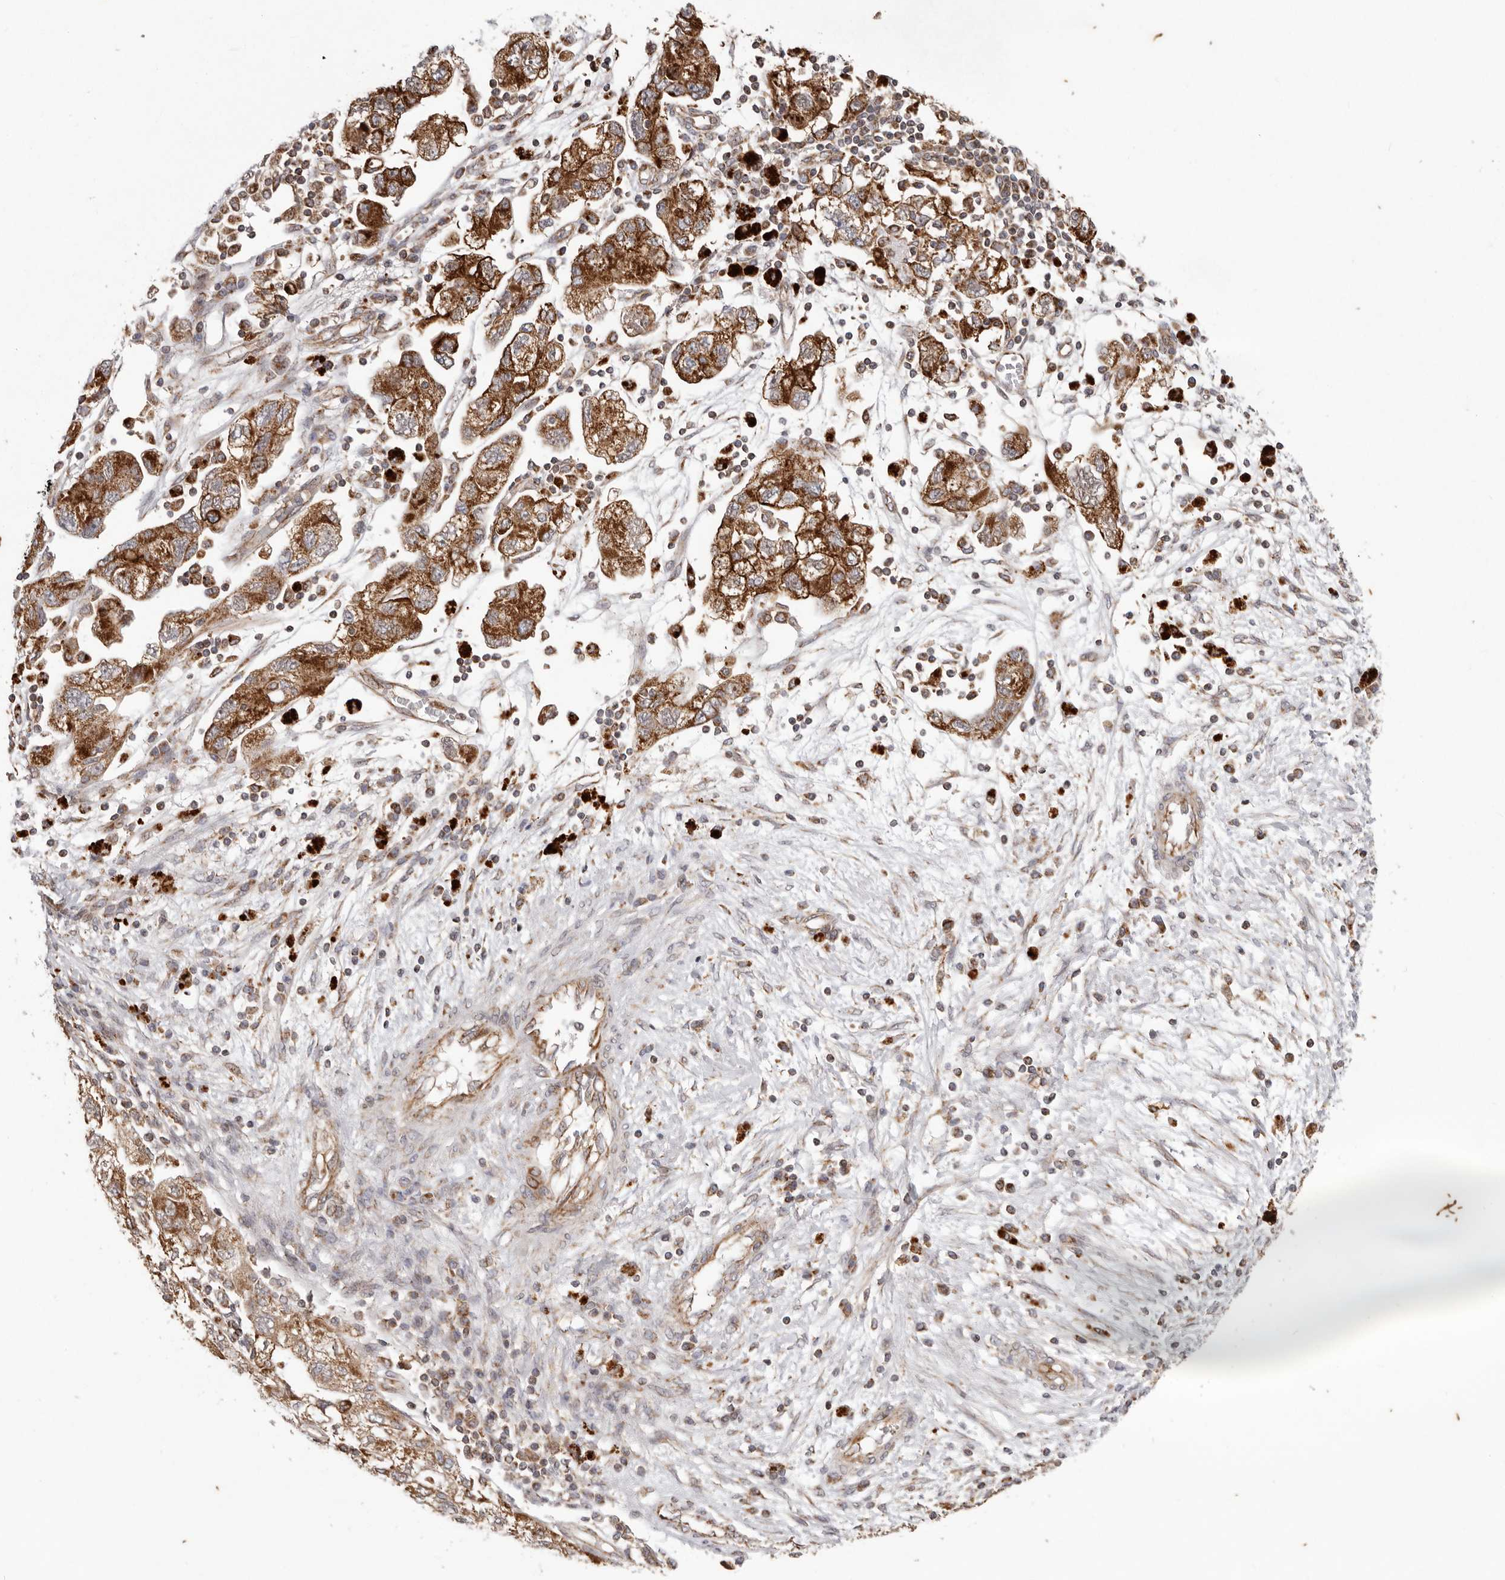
{"staining": {"intensity": "strong", "quantity": ">75%", "location": "cytoplasmic/membranous"}, "tissue": "ovarian cancer", "cell_type": "Tumor cells", "image_type": "cancer", "snomed": [{"axis": "morphology", "description": "Carcinoma, NOS"}, {"axis": "morphology", "description": "Cystadenocarcinoma, serous, NOS"}, {"axis": "topography", "description": "Ovary"}], "caption": "Protein expression analysis of ovarian cancer reveals strong cytoplasmic/membranous positivity in about >75% of tumor cells.", "gene": "MRPS10", "patient": {"sex": "female", "age": 69}}